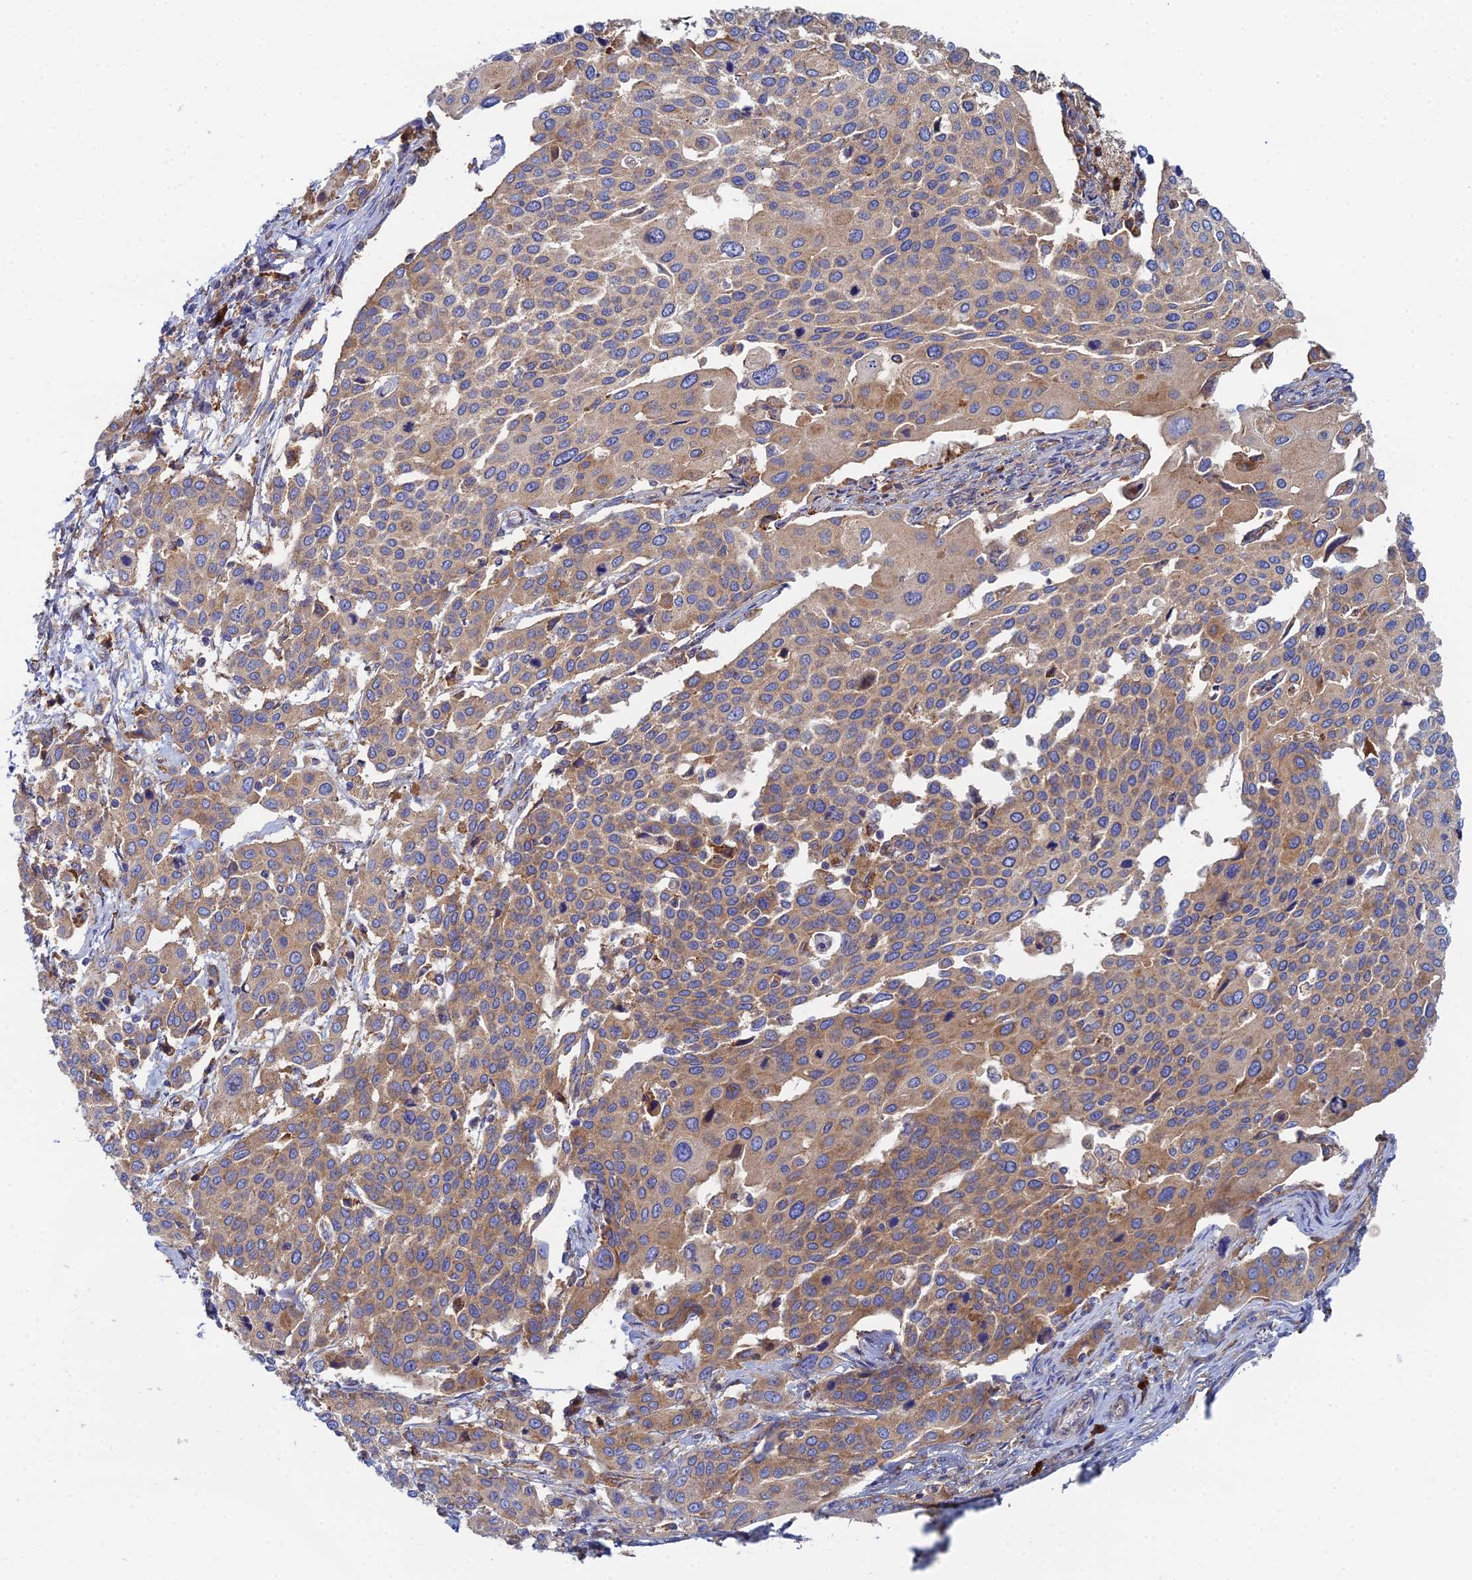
{"staining": {"intensity": "weak", "quantity": "<25%", "location": "cytoplasmic/membranous"}, "tissue": "cervical cancer", "cell_type": "Tumor cells", "image_type": "cancer", "snomed": [{"axis": "morphology", "description": "Squamous cell carcinoma, NOS"}, {"axis": "topography", "description": "Cervix"}], "caption": "Protein analysis of cervical cancer exhibits no significant positivity in tumor cells.", "gene": "CLCN3", "patient": {"sex": "female", "age": 44}}